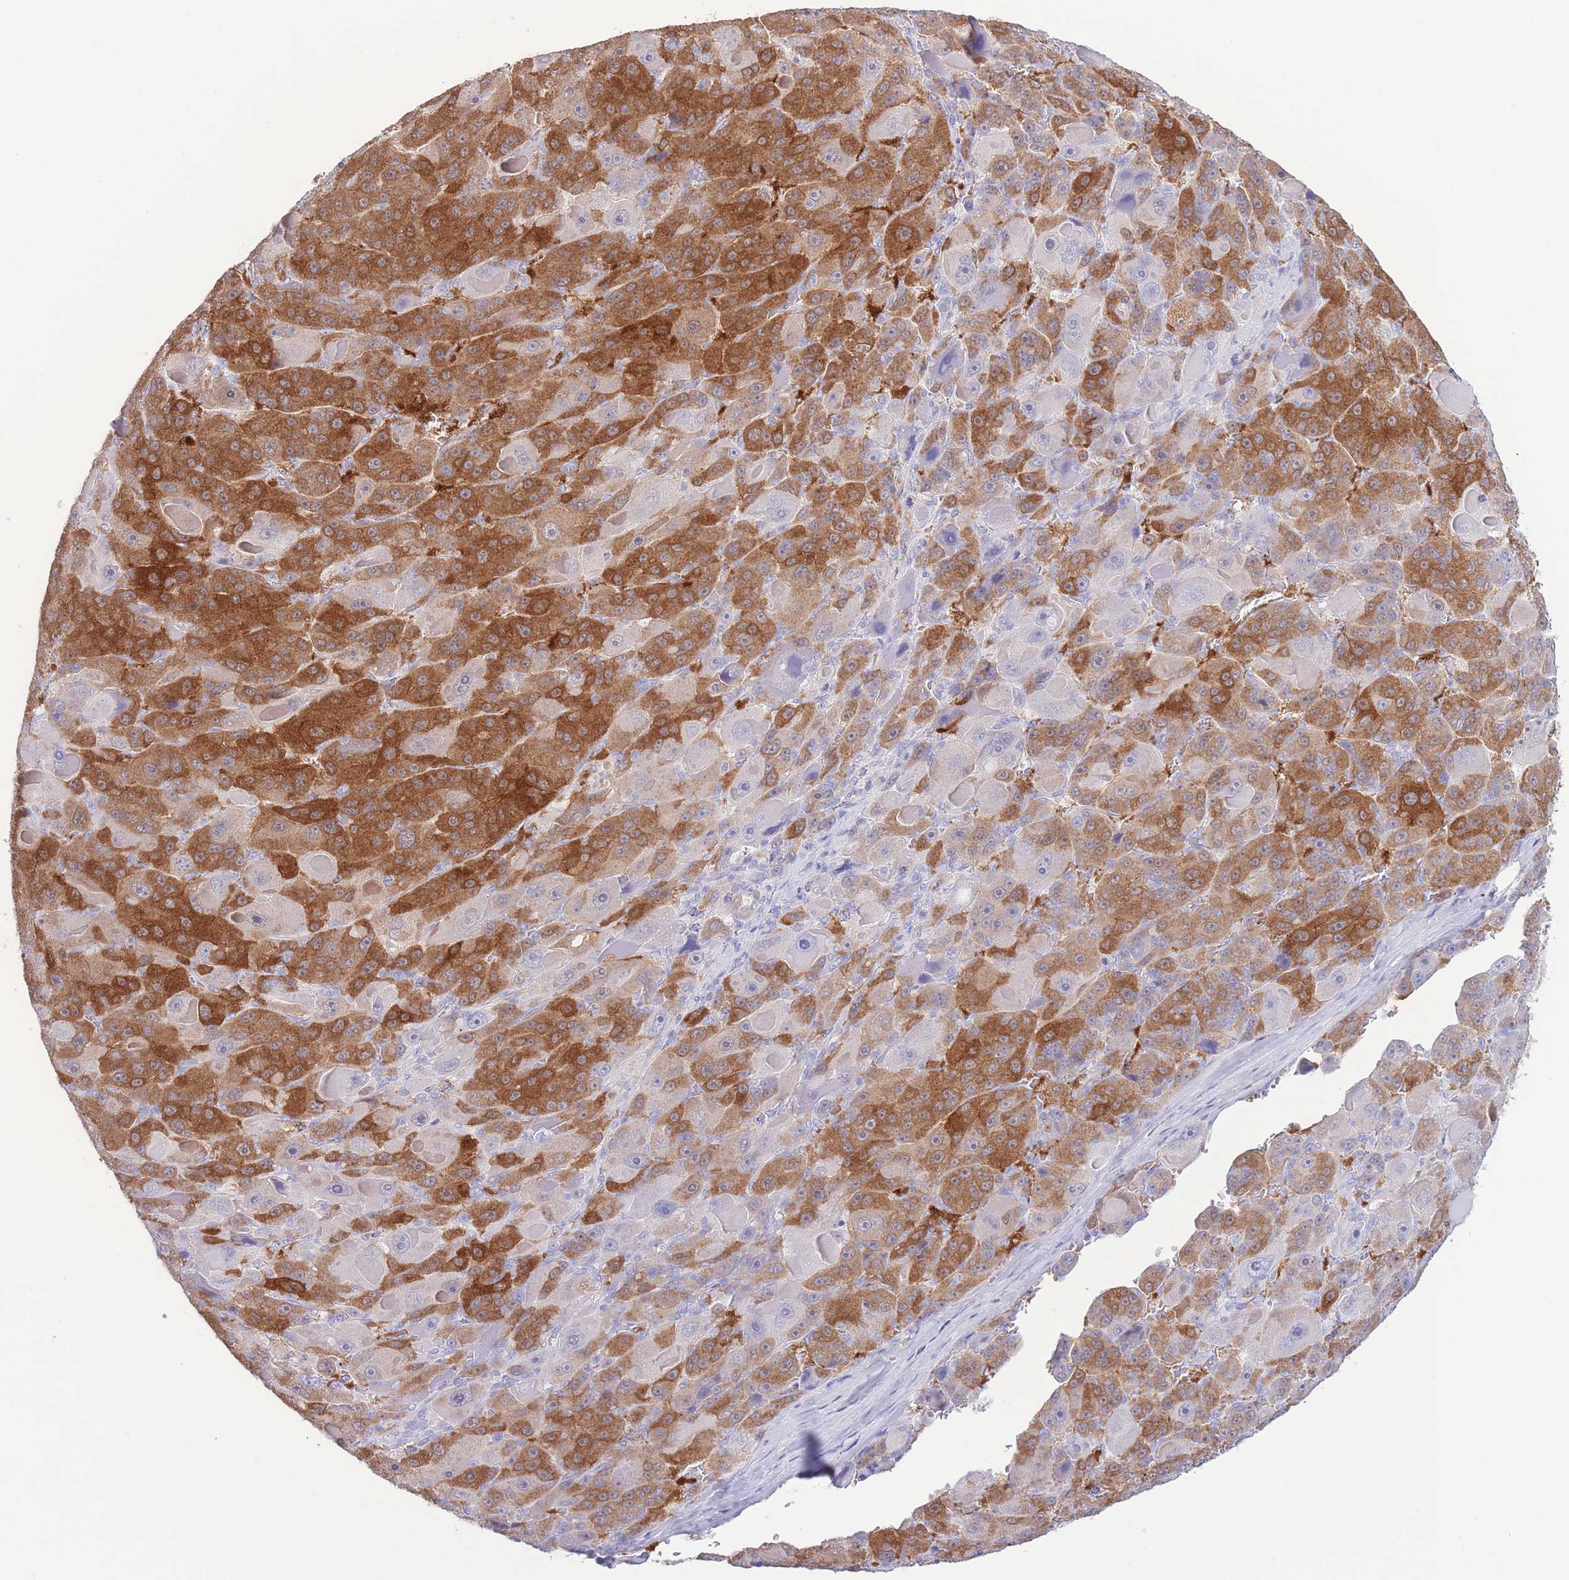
{"staining": {"intensity": "strong", "quantity": "25%-75%", "location": "cytoplasmic/membranous"}, "tissue": "liver cancer", "cell_type": "Tumor cells", "image_type": "cancer", "snomed": [{"axis": "morphology", "description": "Carcinoma, Hepatocellular, NOS"}, {"axis": "topography", "description": "Liver"}], "caption": "There is high levels of strong cytoplasmic/membranous expression in tumor cells of liver cancer, as demonstrated by immunohistochemical staining (brown color).", "gene": "PKLR", "patient": {"sex": "male", "age": 76}}